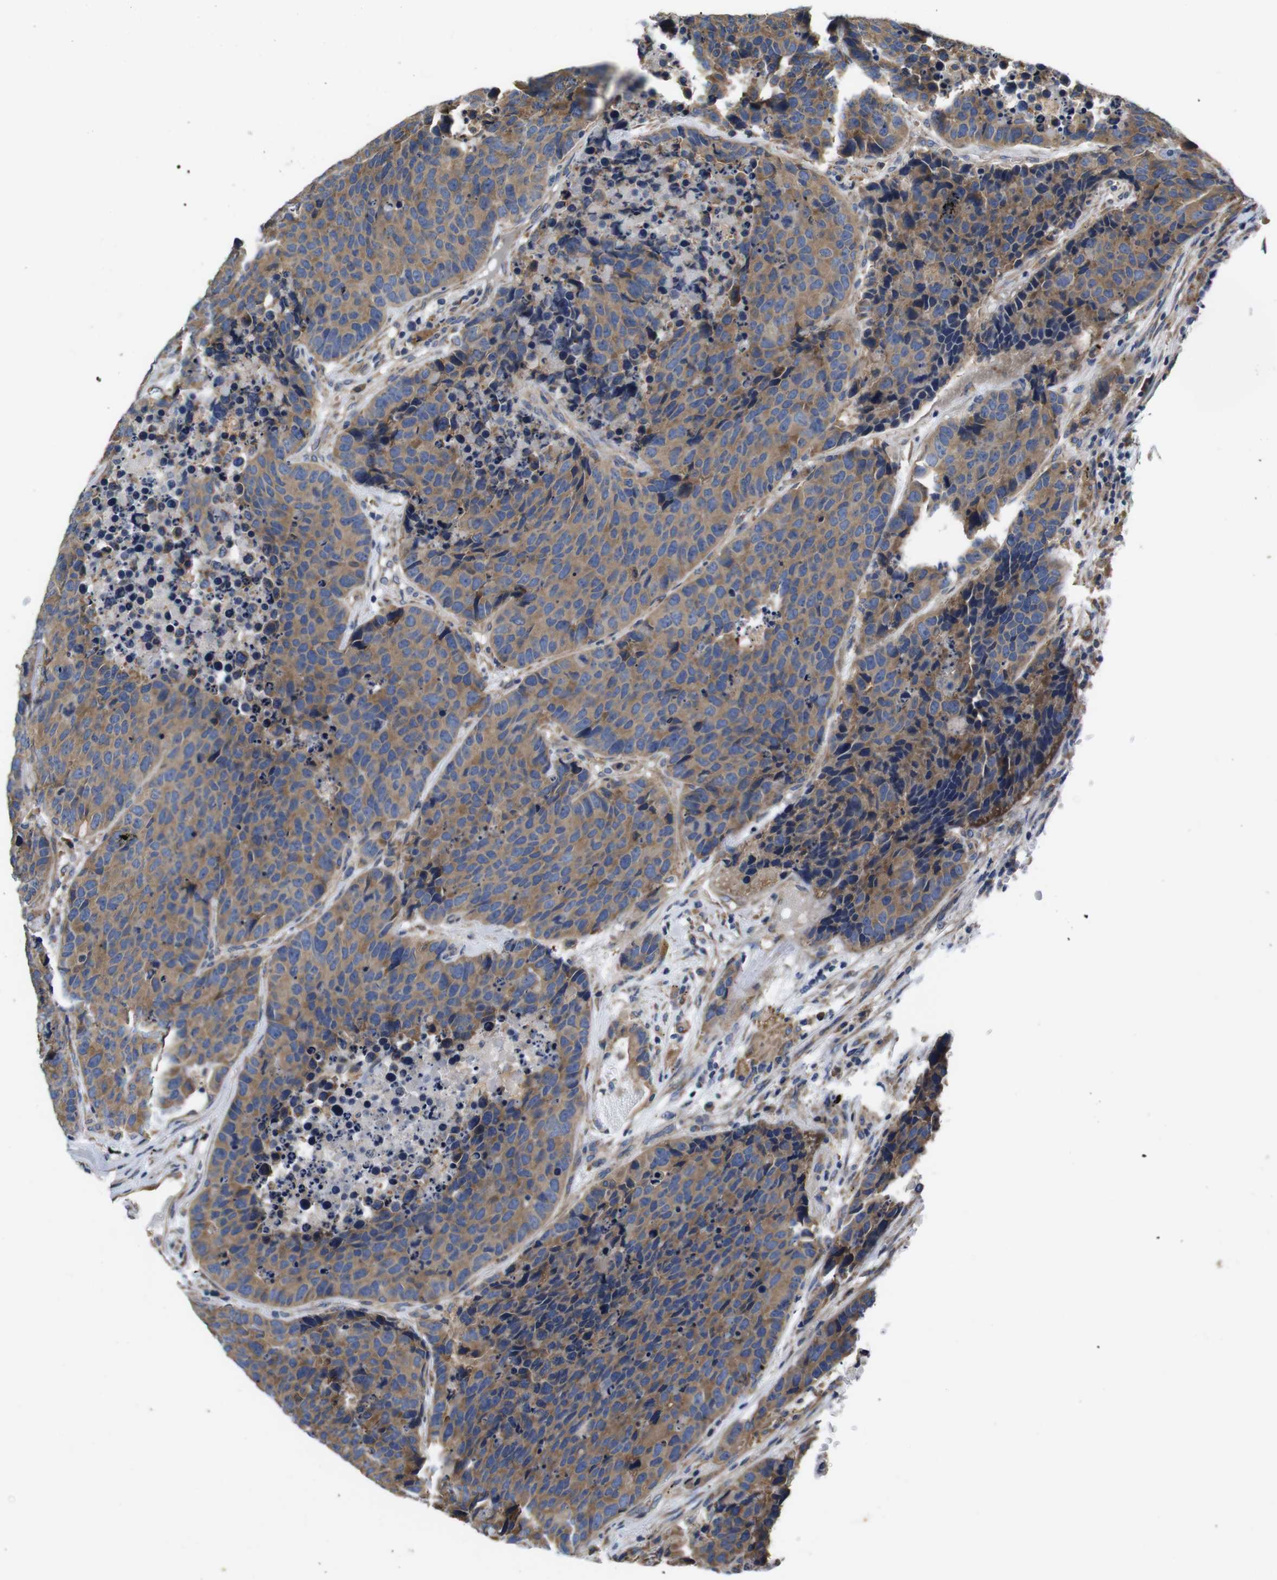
{"staining": {"intensity": "moderate", "quantity": ">75%", "location": "cytoplasmic/membranous"}, "tissue": "carcinoid", "cell_type": "Tumor cells", "image_type": "cancer", "snomed": [{"axis": "morphology", "description": "Carcinoid, malignant, NOS"}, {"axis": "topography", "description": "Lung"}], "caption": "This micrograph shows immunohistochemistry staining of human carcinoid, with medium moderate cytoplasmic/membranous positivity in approximately >75% of tumor cells.", "gene": "MARCHF7", "patient": {"sex": "male", "age": 60}}